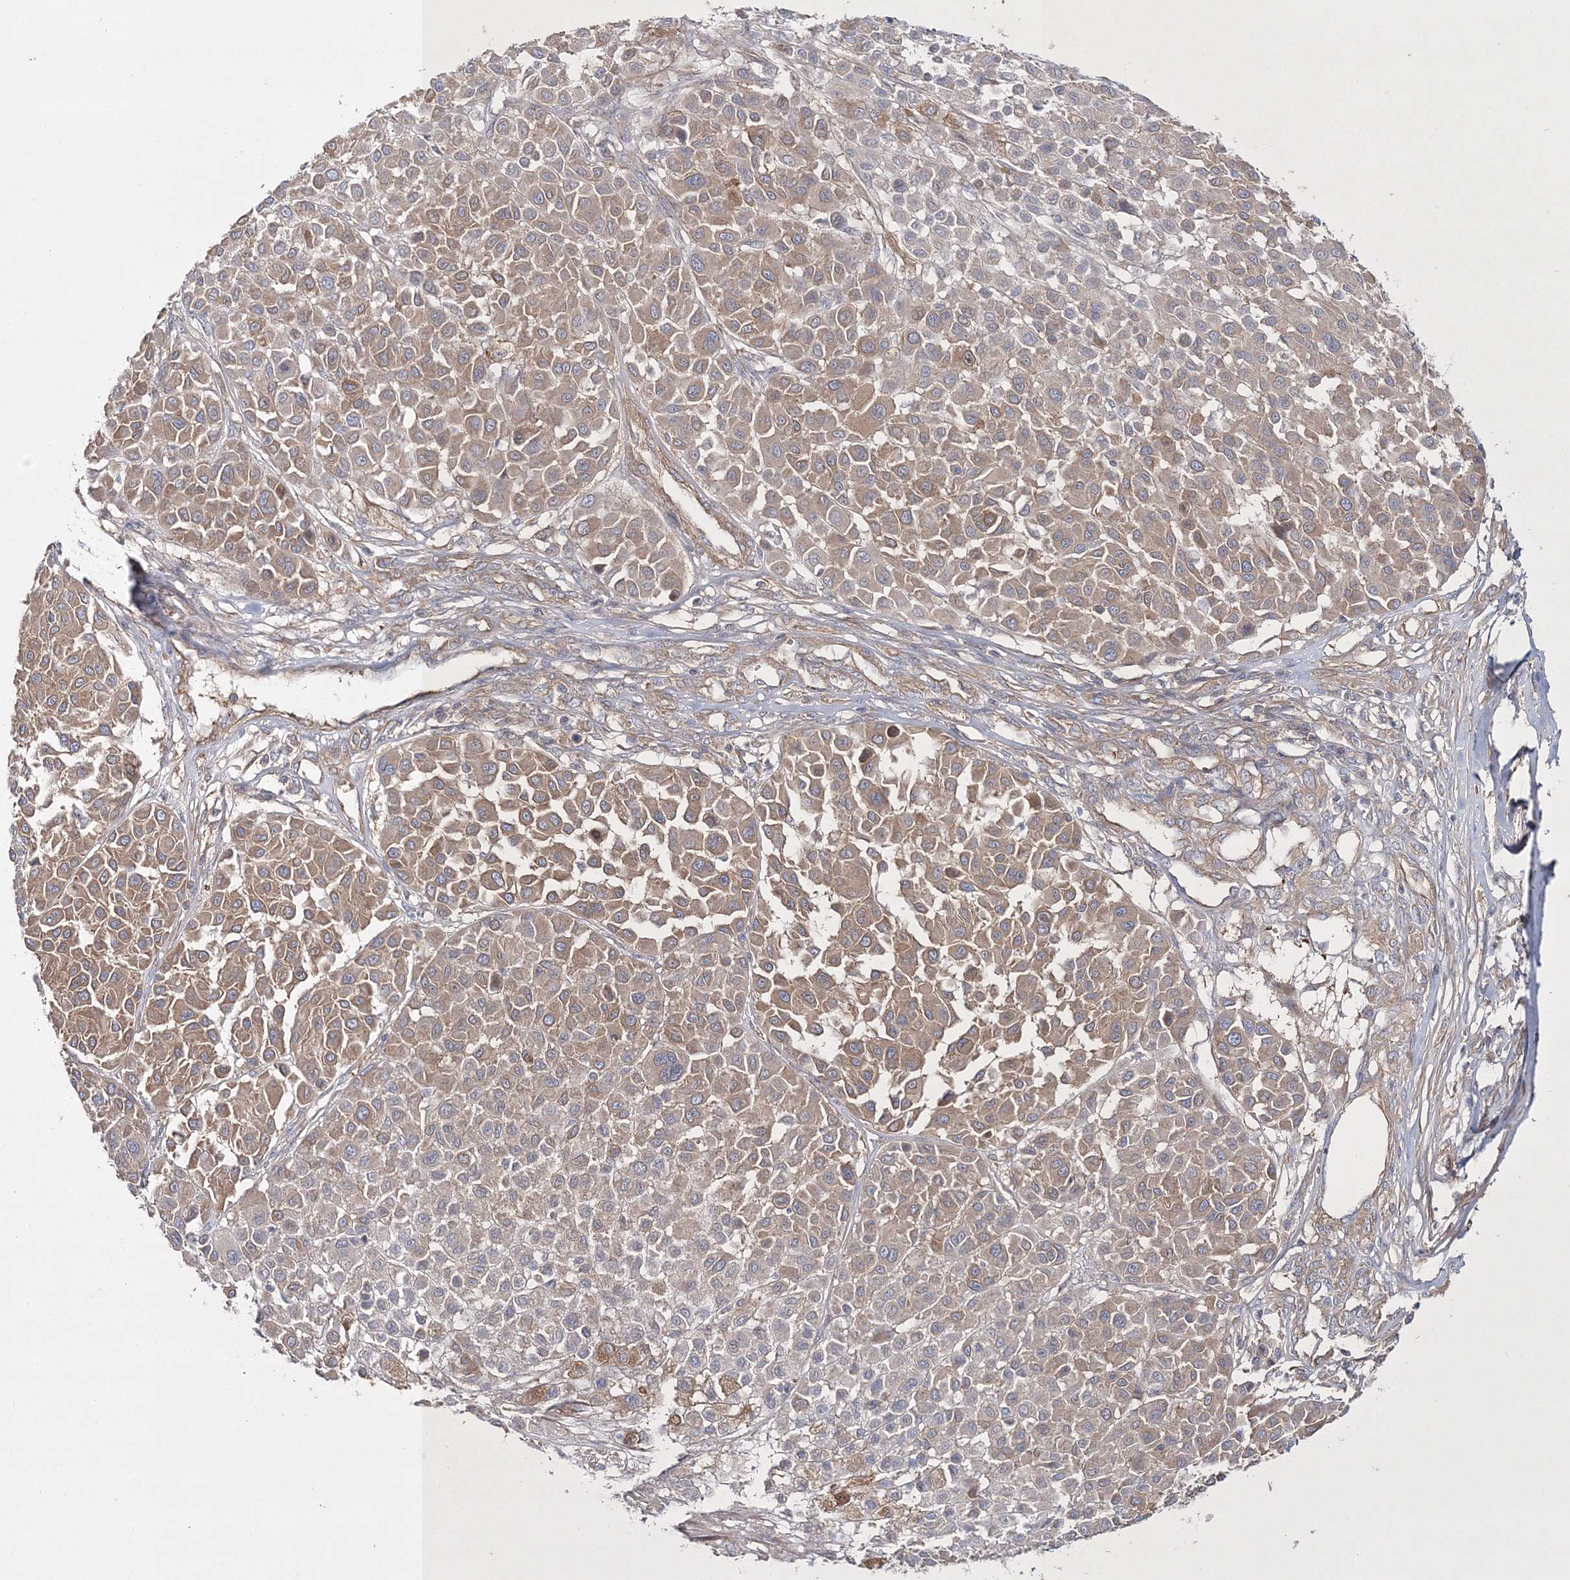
{"staining": {"intensity": "weak", "quantity": ">75%", "location": "cytoplasmic/membranous"}, "tissue": "melanoma", "cell_type": "Tumor cells", "image_type": "cancer", "snomed": [{"axis": "morphology", "description": "Malignant melanoma, Metastatic site"}, {"axis": "topography", "description": "Soft tissue"}], "caption": "A high-resolution image shows IHC staining of malignant melanoma (metastatic site), which exhibits weak cytoplasmic/membranous staining in about >75% of tumor cells.", "gene": "ZSWIM6", "patient": {"sex": "male", "age": 41}}